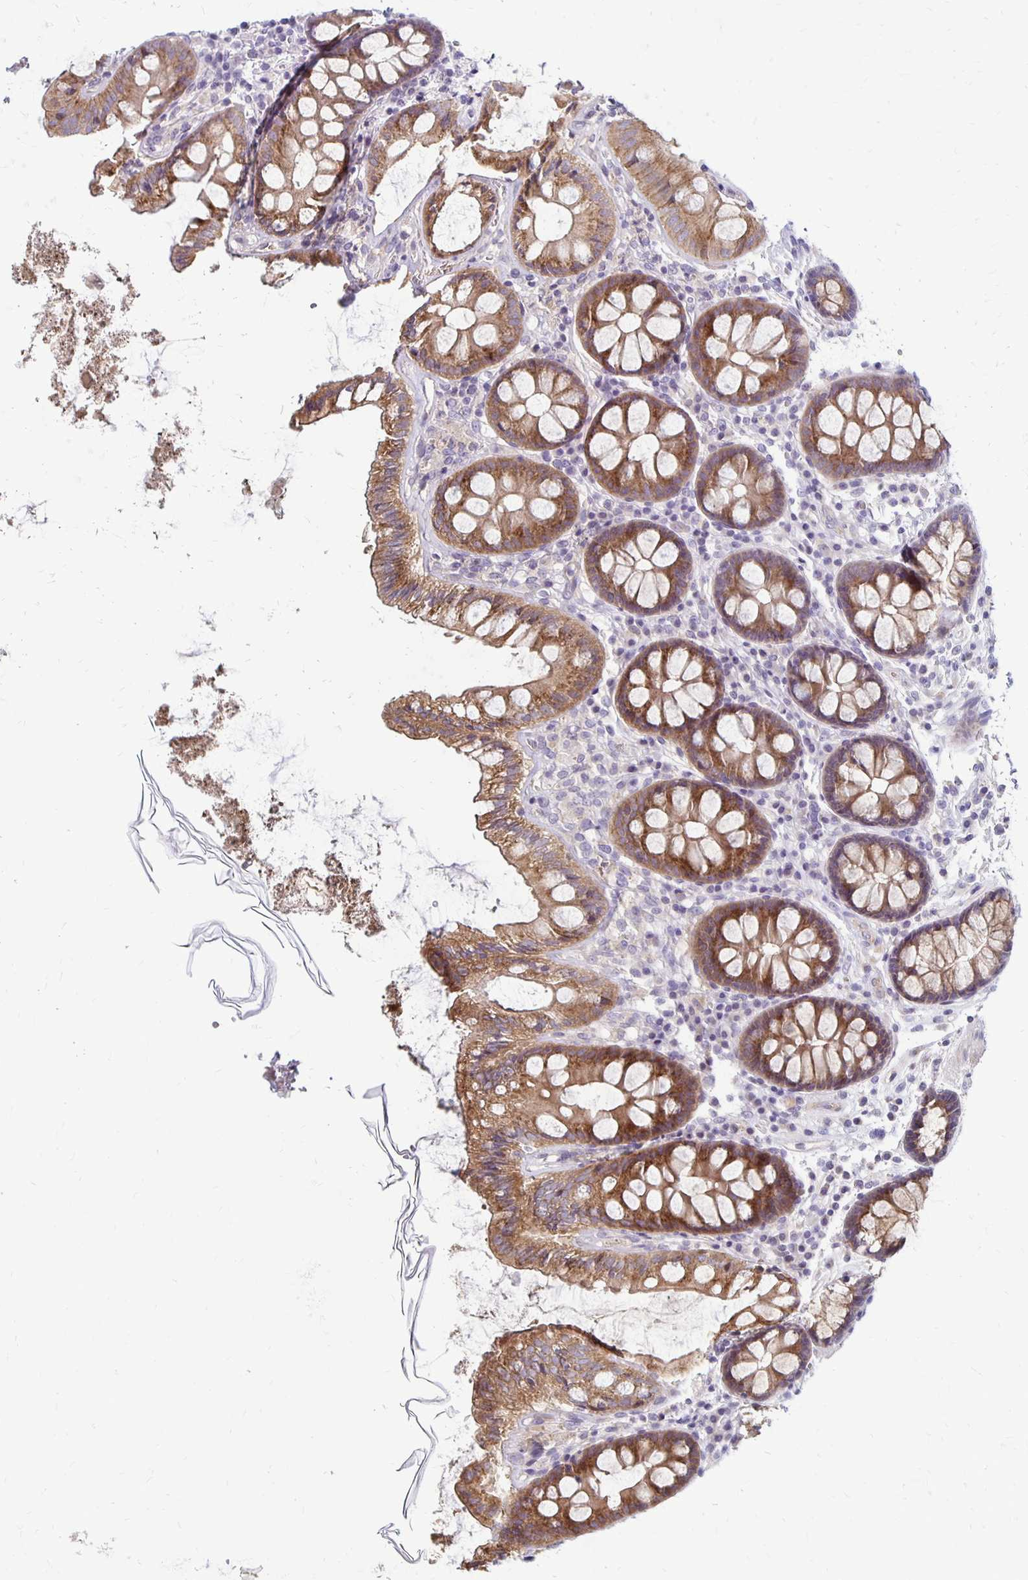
{"staining": {"intensity": "negative", "quantity": "none", "location": "none"}, "tissue": "colon", "cell_type": "Endothelial cells", "image_type": "normal", "snomed": [{"axis": "morphology", "description": "Normal tissue, NOS"}, {"axis": "topography", "description": "Colon"}], "caption": "The photomicrograph demonstrates no staining of endothelial cells in unremarkable colon.", "gene": "KATNBL1", "patient": {"sex": "male", "age": 84}}